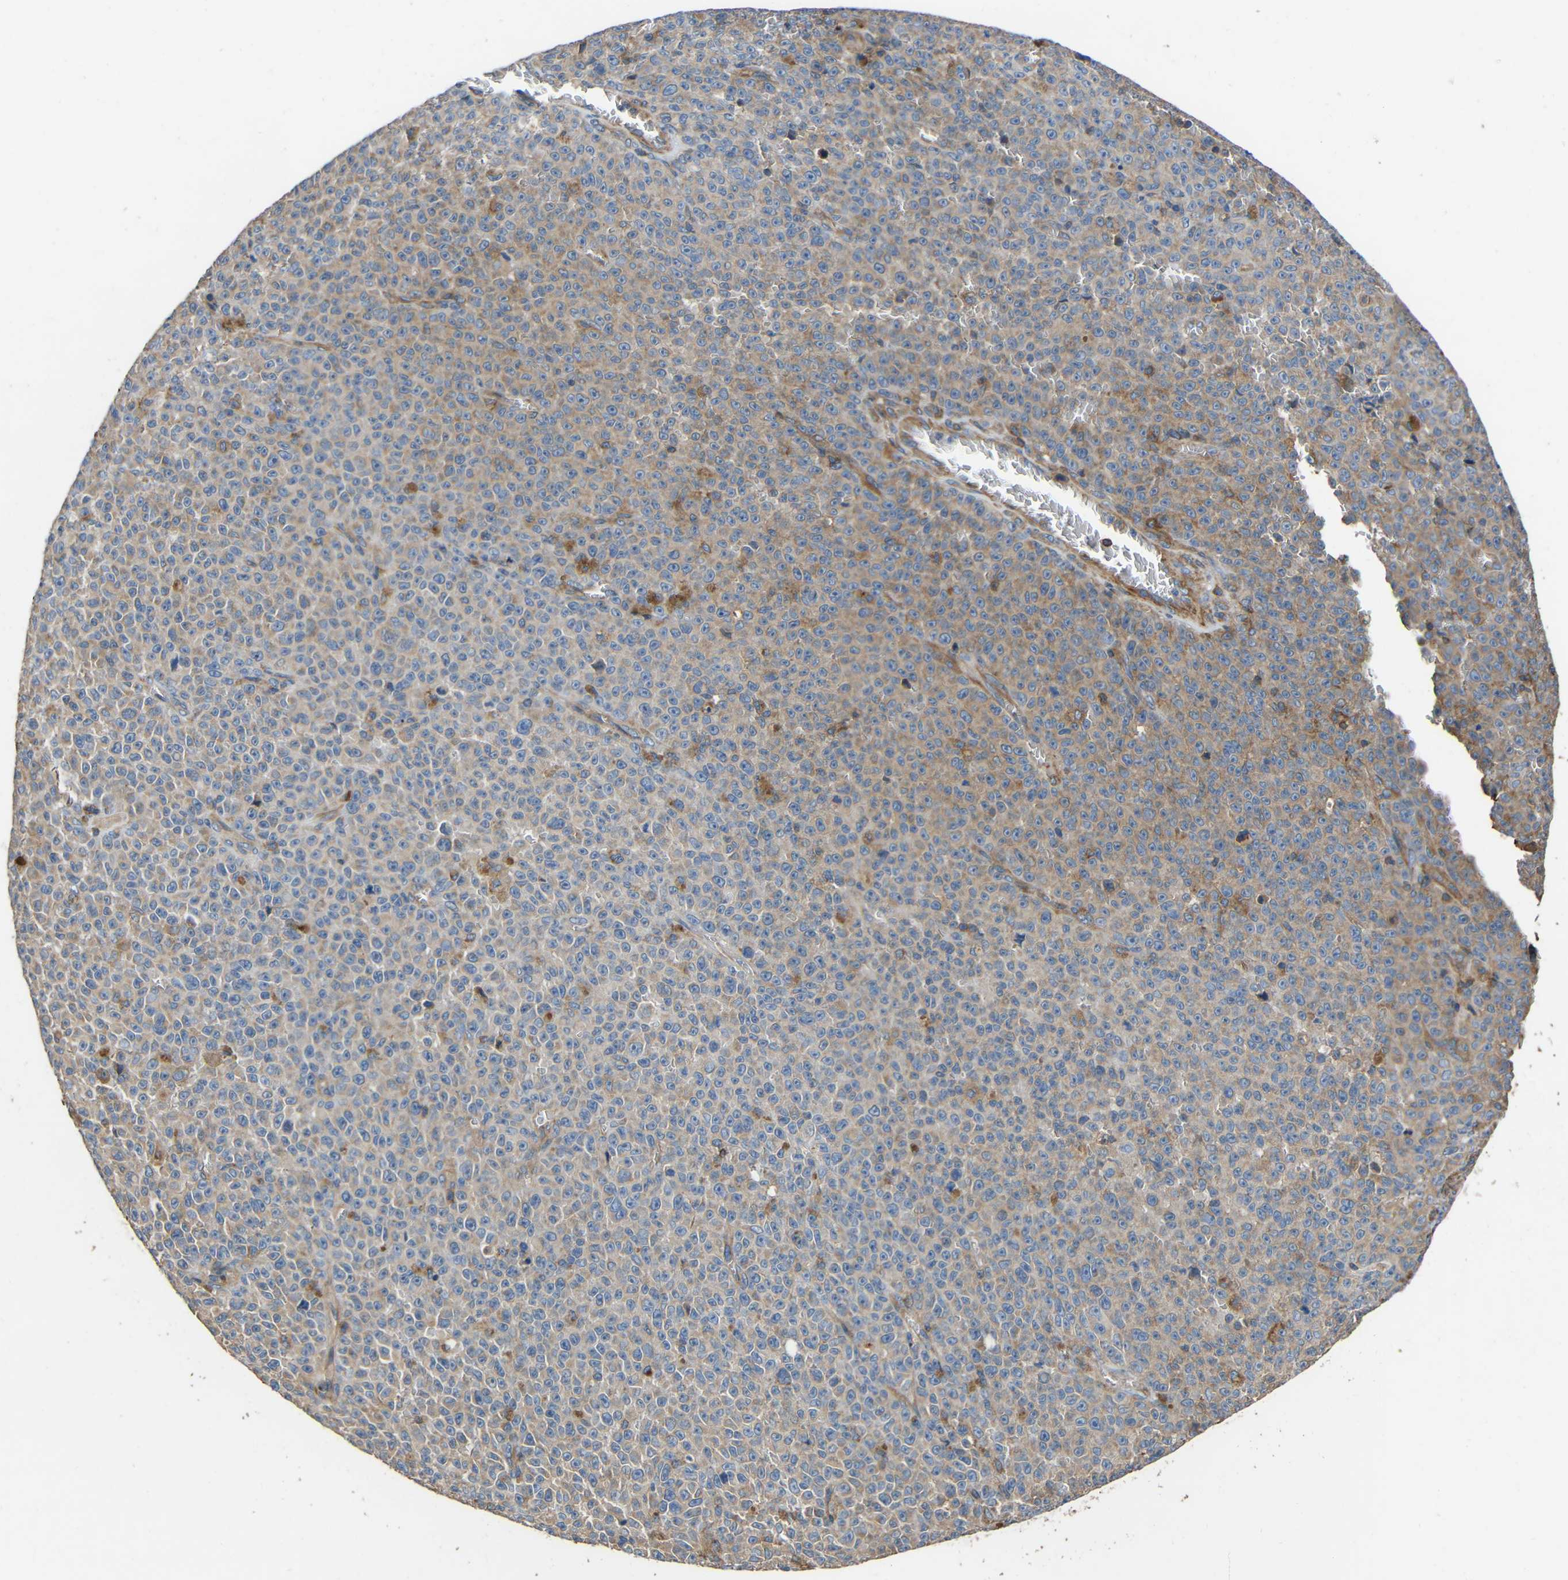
{"staining": {"intensity": "weak", "quantity": "25%-75%", "location": "cytoplasmic/membranous"}, "tissue": "melanoma", "cell_type": "Tumor cells", "image_type": "cancer", "snomed": [{"axis": "morphology", "description": "Malignant melanoma, NOS"}, {"axis": "topography", "description": "Skin"}], "caption": "This is an image of immunohistochemistry (IHC) staining of malignant melanoma, which shows weak expression in the cytoplasmic/membranous of tumor cells.", "gene": "RHOT2", "patient": {"sex": "female", "age": 82}}